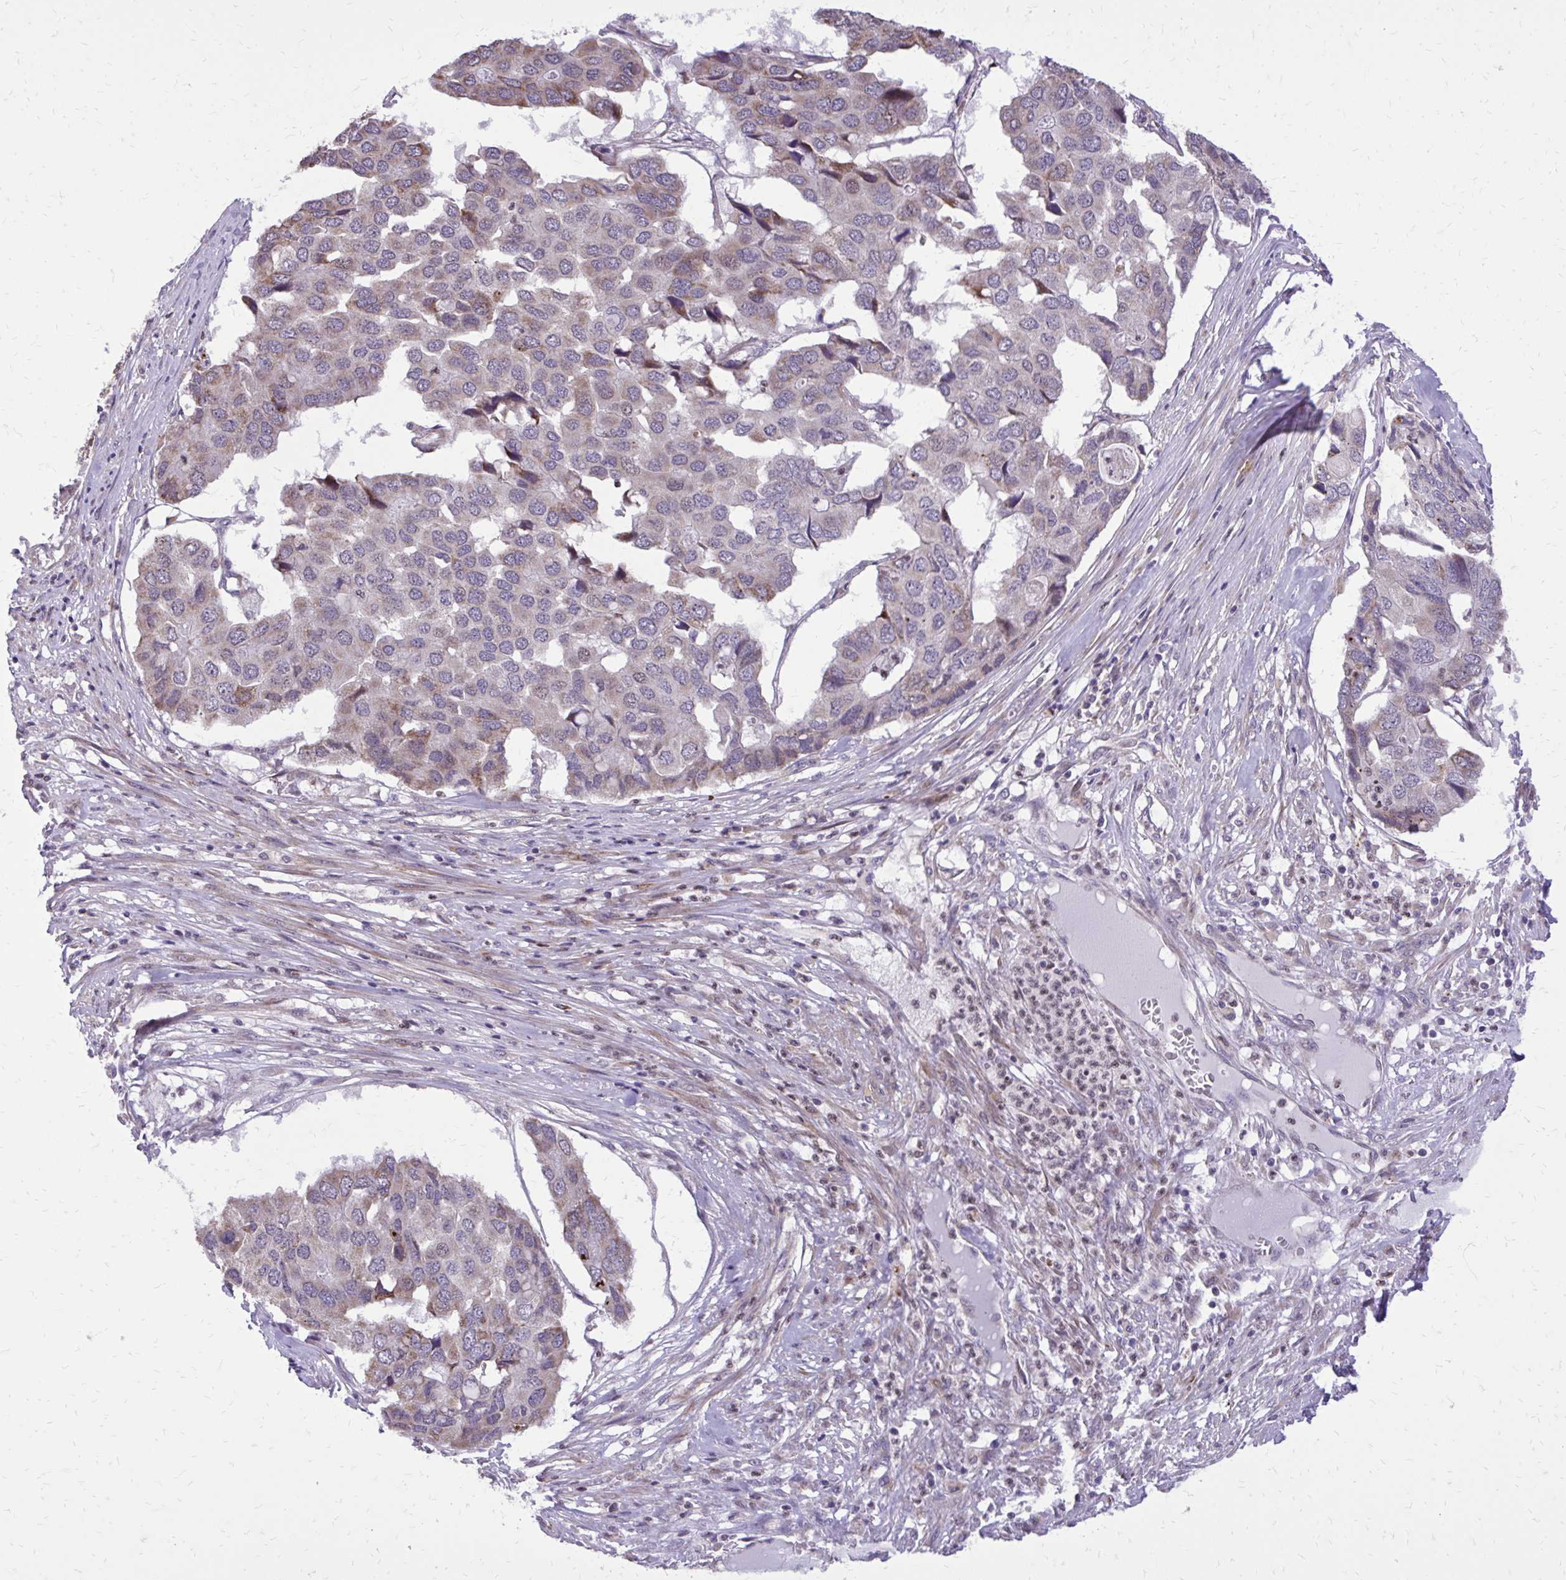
{"staining": {"intensity": "weak", "quantity": "<25%", "location": "cytoplasmic/membranous"}, "tissue": "pancreatic cancer", "cell_type": "Tumor cells", "image_type": "cancer", "snomed": [{"axis": "morphology", "description": "Adenocarcinoma, NOS"}, {"axis": "topography", "description": "Pancreas"}], "caption": "Immunohistochemistry photomicrograph of neoplastic tissue: human pancreatic adenocarcinoma stained with DAB shows no significant protein positivity in tumor cells.", "gene": "ABCC3", "patient": {"sex": "male", "age": 50}}